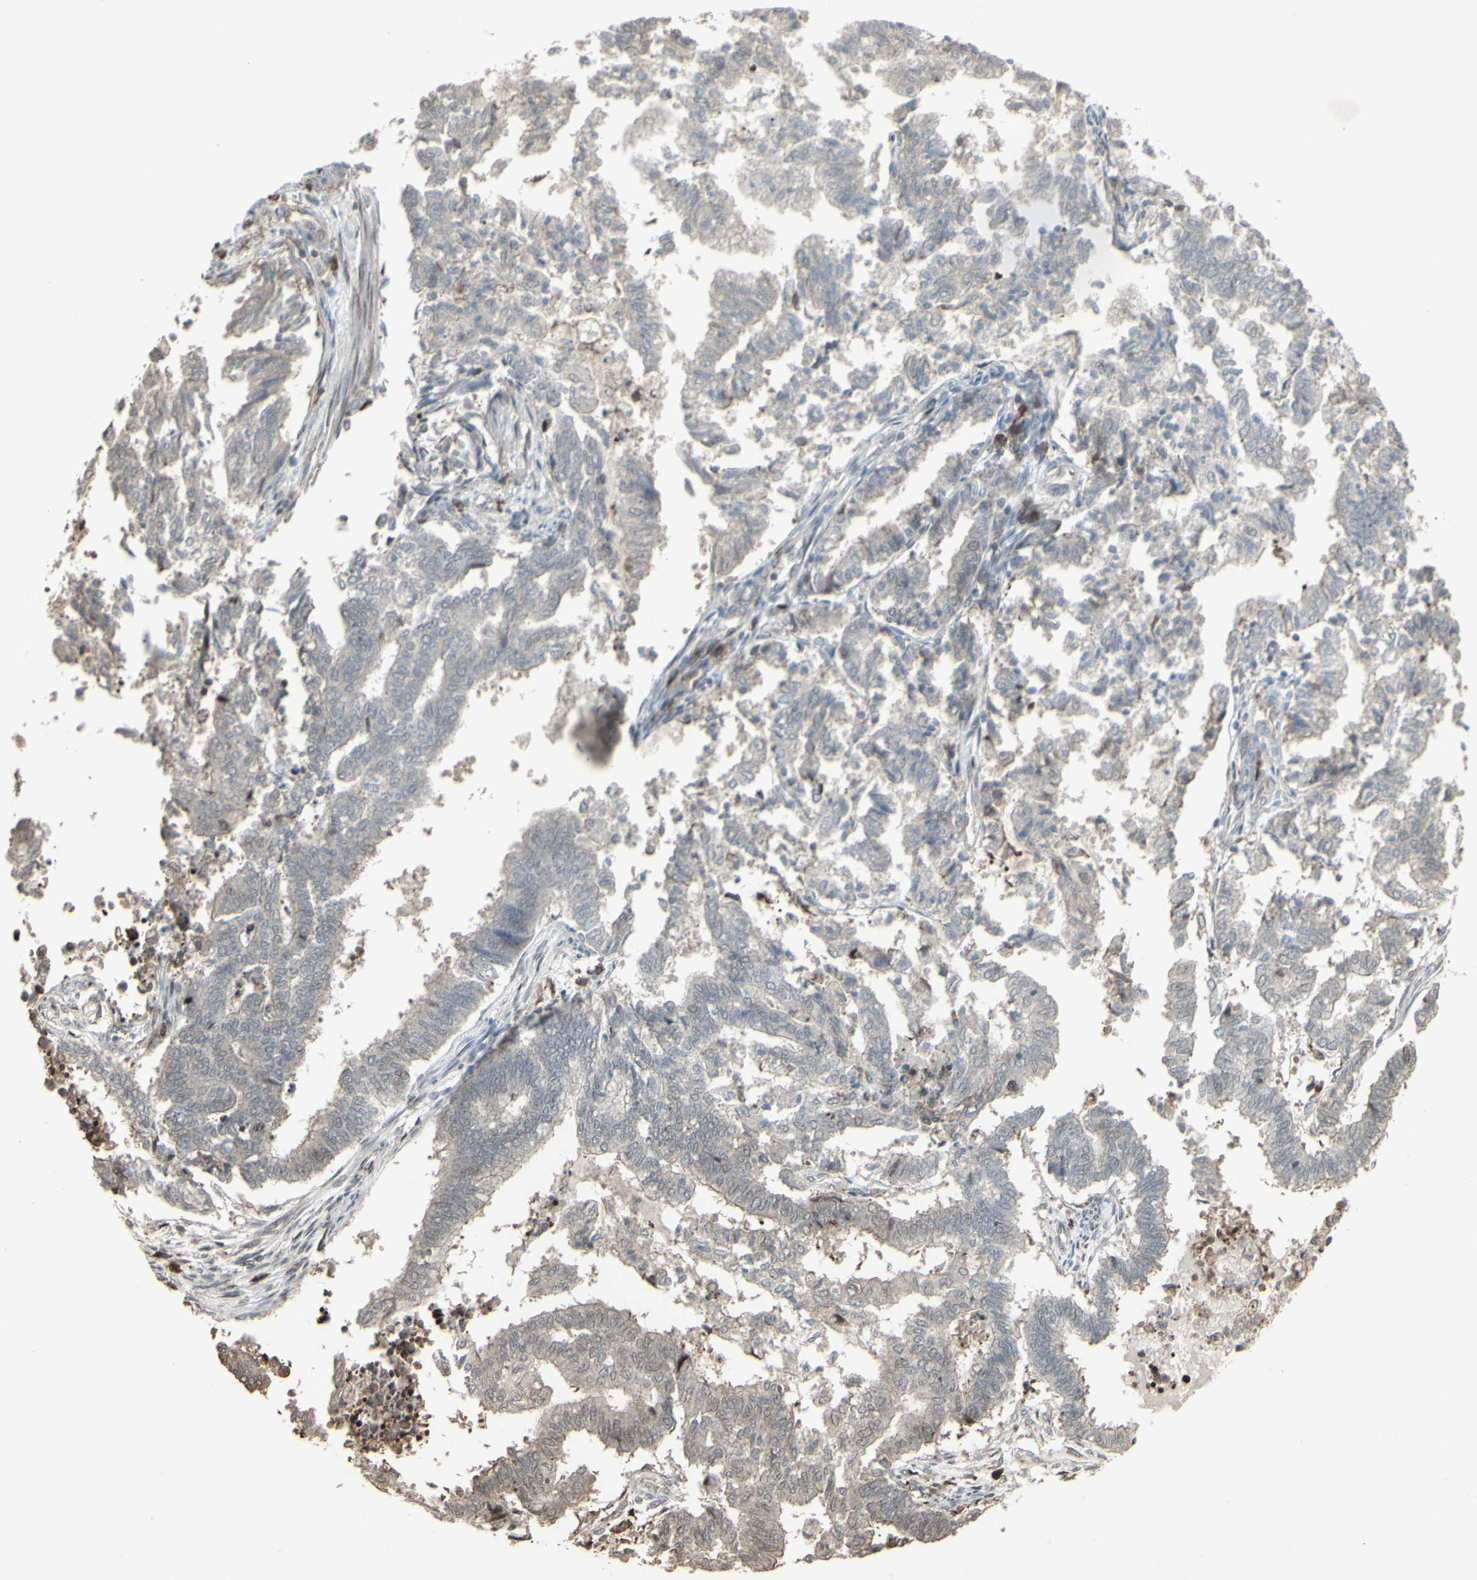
{"staining": {"intensity": "negative", "quantity": "none", "location": "none"}, "tissue": "endometrial cancer", "cell_type": "Tumor cells", "image_type": "cancer", "snomed": [{"axis": "morphology", "description": "Necrosis, NOS"}, {"axis": "morphology", "description": "Adenocarcinoma, NOS"}, {"axis": "topography", "description": "Endometrium"}], "caption": "Tumor cells show no significant expression in adenocarcinoma (endometrial). (Immunohistochemistry, brightfield microscopy, high magnification).", "gene": "CD33", "patient": {"sex": "female", "age": 79}}